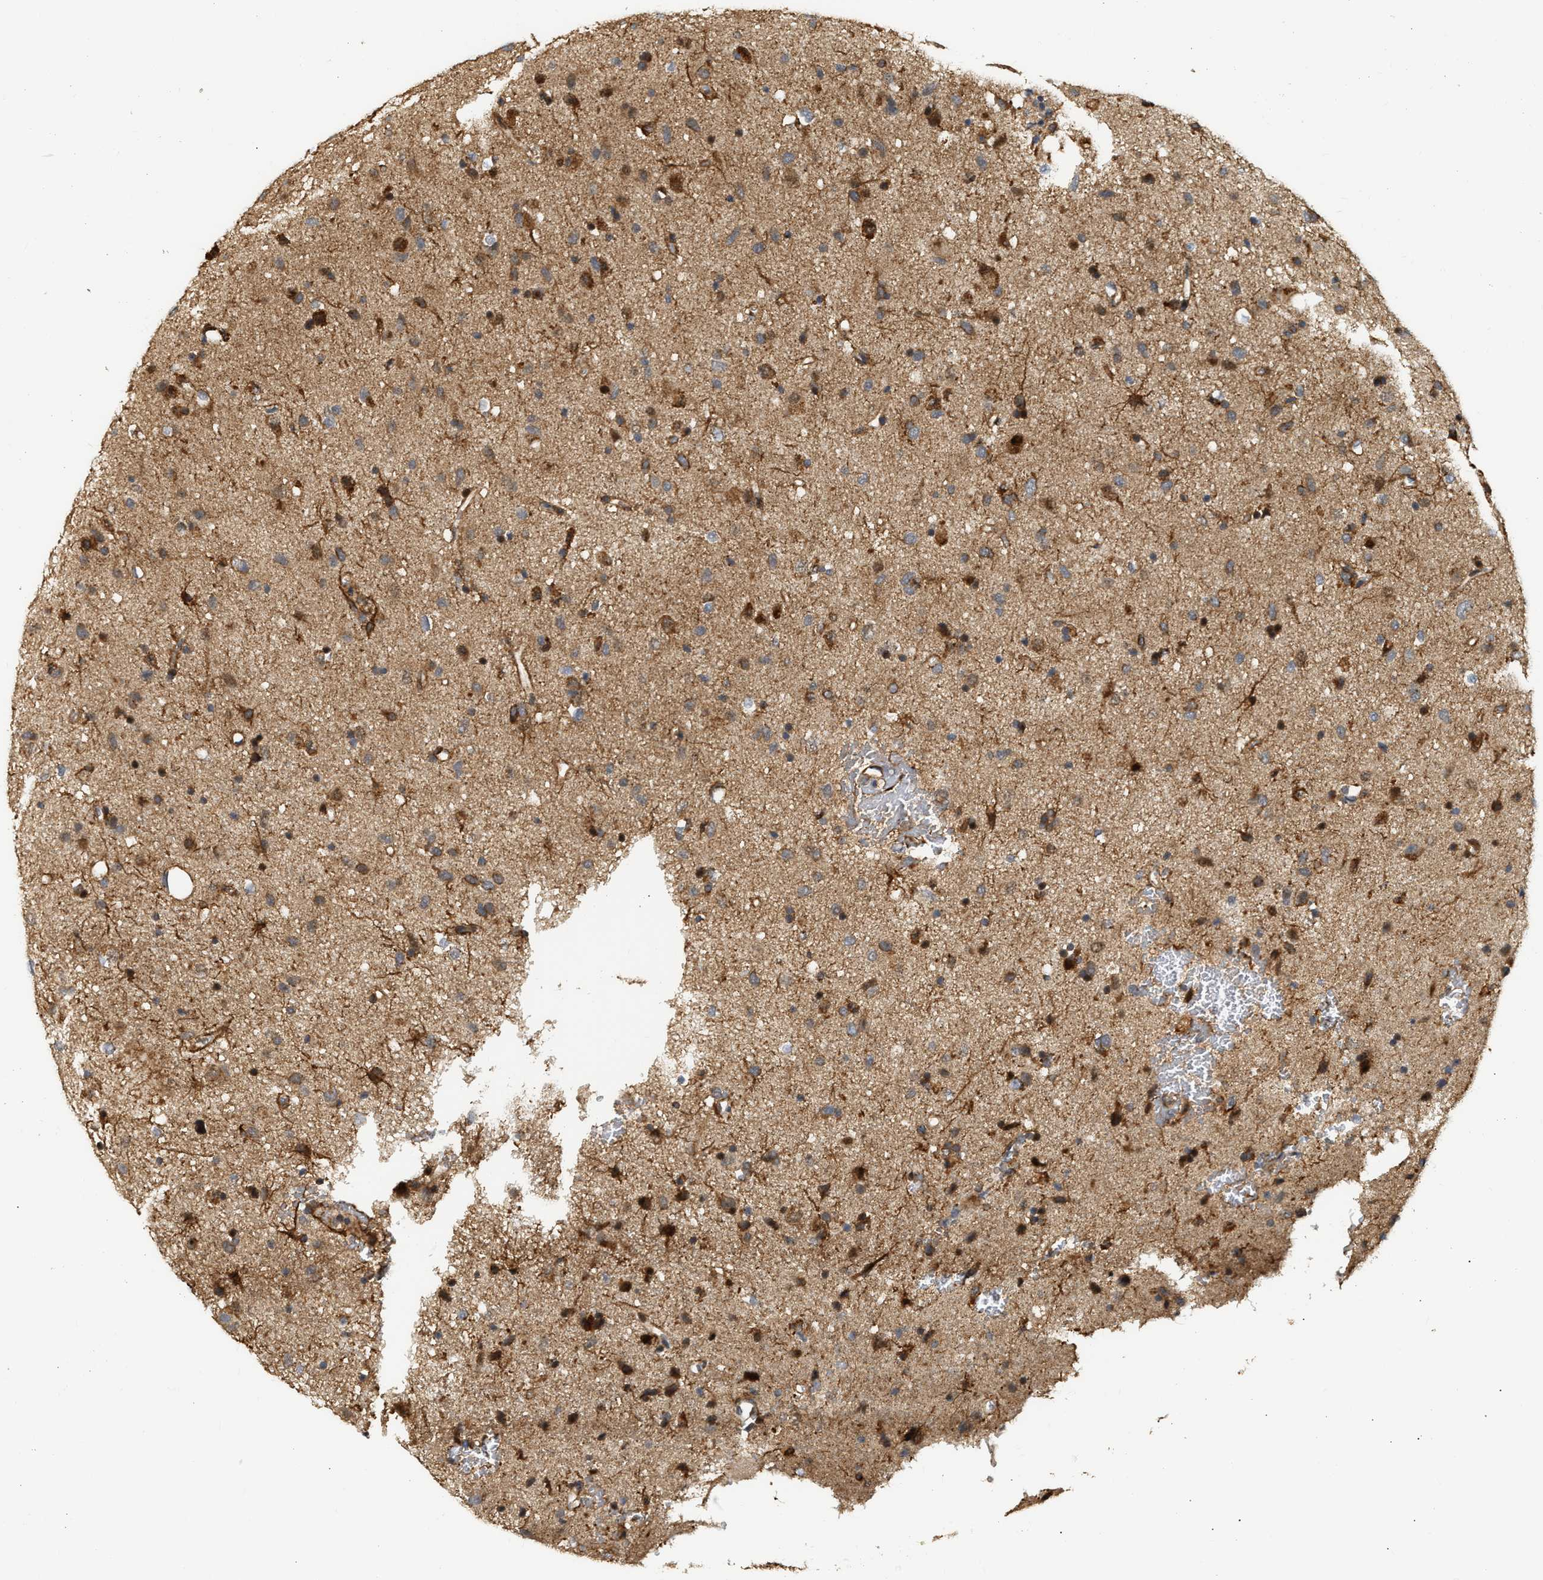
{"staining": {"intensity": "moderate", "quantity": ">75%", "location": "cytoplasmic/membranous"}, "tissue": "glioma", "cell_type": "Tumor cells", "image_type": "cancer", "snomed": [{"axis": "morphology", "description": "Glioma, malignant, Low grade"}, {"axis": "topography", "description": "Brain"}], "caption": "Immunohistochemistry histopathology image of neoplastic tissue: human glioma stained using IHC displays medium levels of moderate protein expression localized specifically in the cytoplasmic/membranous of tumor cells, appearing as a cytoplasmic/membranous brown color.", "gene": "DEPTOR", "patient": {"sex": "male", "age": 77}}